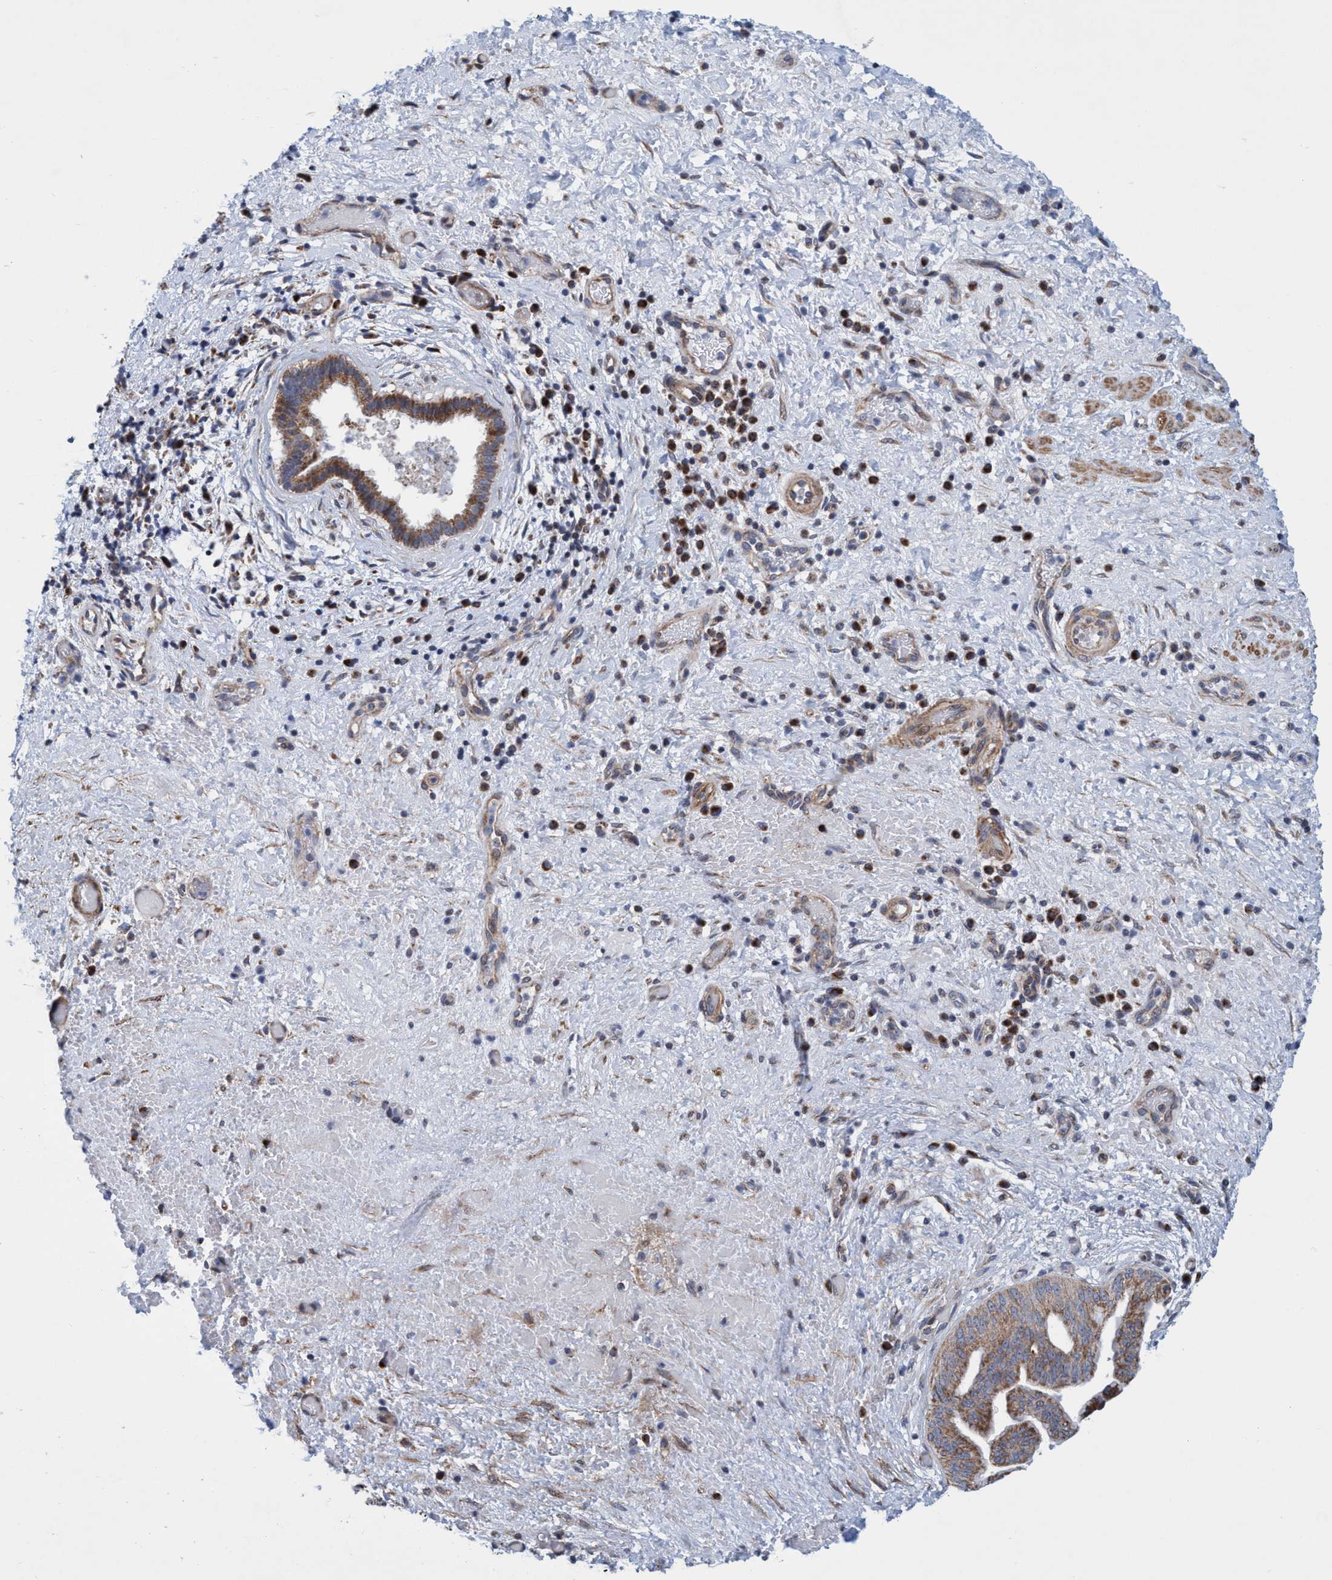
{"staining": {"intensity": "moderate", "quantity": ">75%", "location": "cytoplasmic/membranous"}, "tissue": "liver cancer", "cell_type": "Tumor cells", "image_type": "cancer", "snomed": [{"axis": "morphology", "description": "Cholangiocarcinoma"}, {"axis": "topography", "description": "Liver"}], "caption": "Human liver cancer stained with a protein marker exhibits moderate staining in tumor cells.", "gene": "POLR1F", "patient": {"sex": "female", "age": 38}}